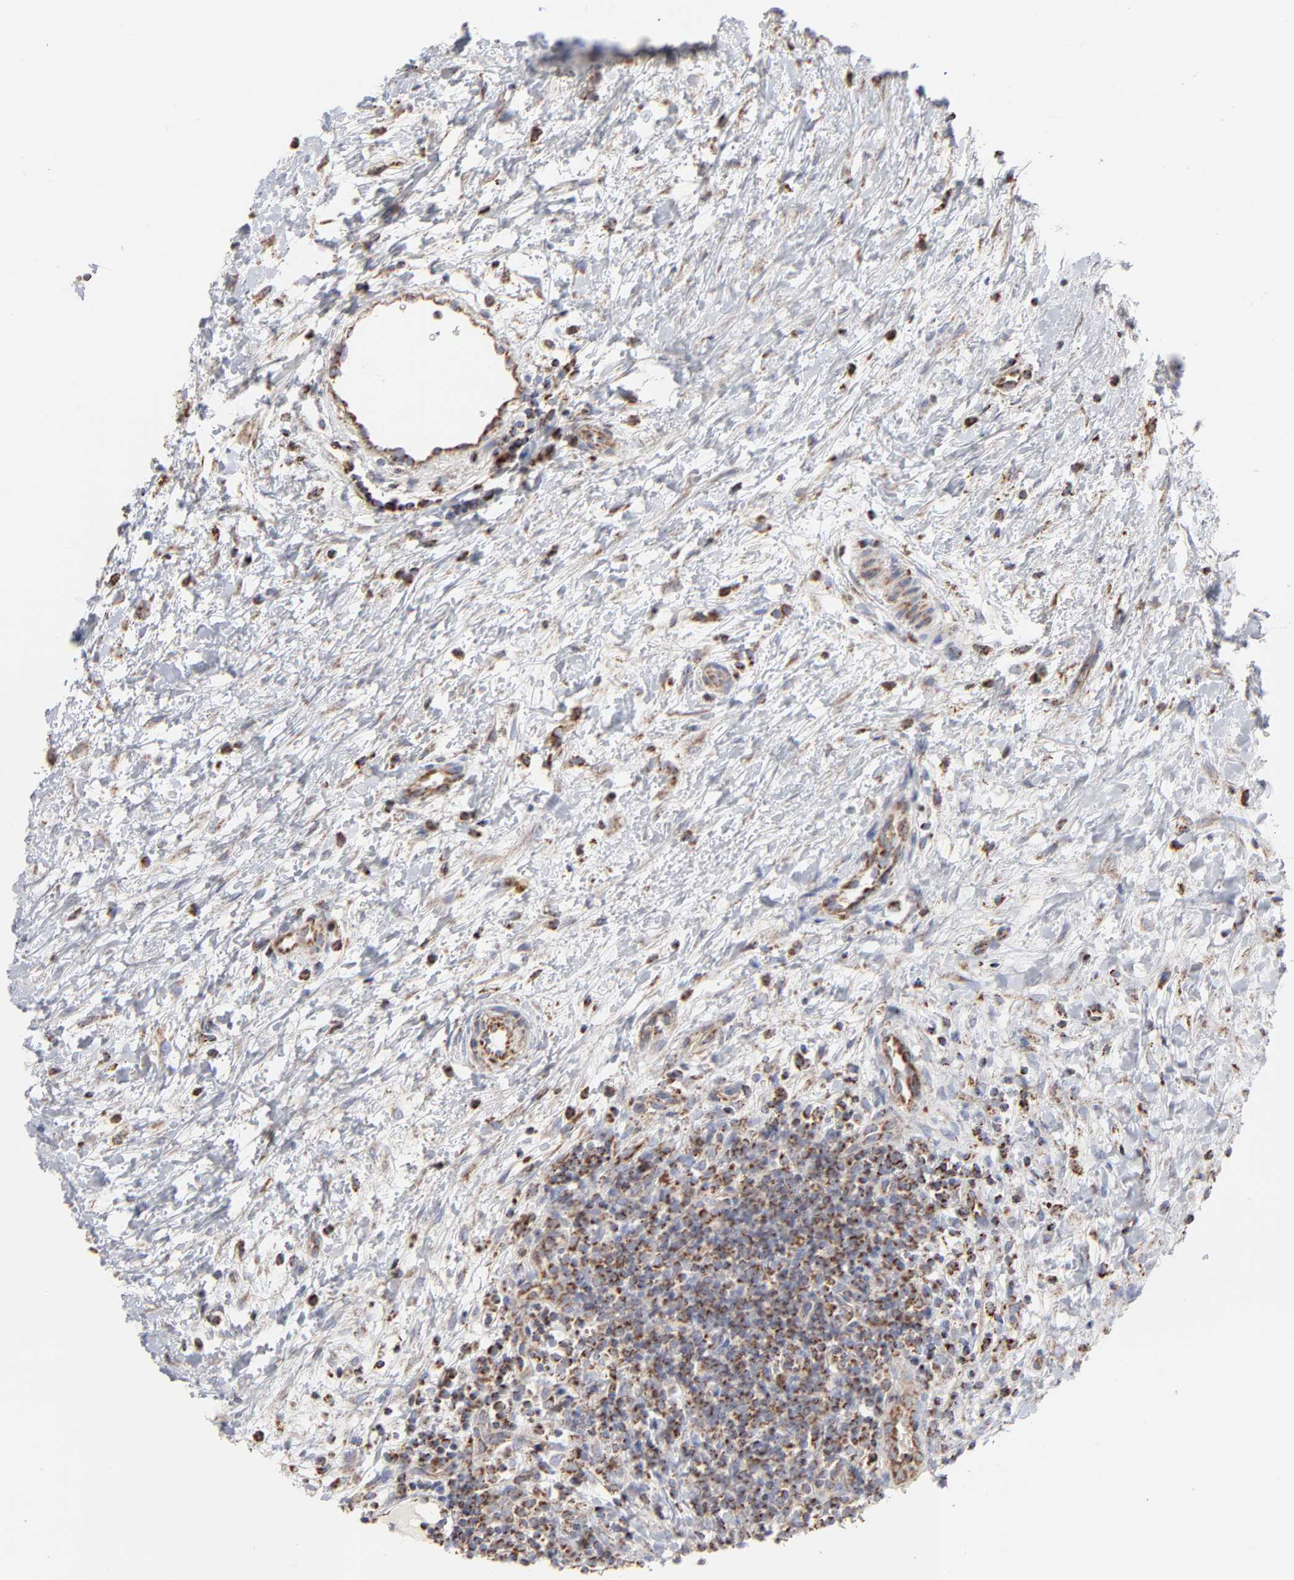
{"staining": {"intensity": "strong", "quantity": ">75%", "location": "cytoplasmic/membranous"}, "tissue": "lymphoma", "cell_type": "Tumor cells", "image_type": "cancer", "snomed": [{"axis": "morphology", "description": "Malignant lymphoma, non-Hodgkin's type, Low grade"}, {"axis": "topography", "description": "Lymph node"}], "caption": "Protein expression by immunohistochemistry demonstrates strong cytoplasmic/membranous staining in about >75% of tumor cells in low-grade malignant lymphoma, non-Hodgkin's type.", "gene": "ASB3", "patient": {"sex": "female", "age": 76}}